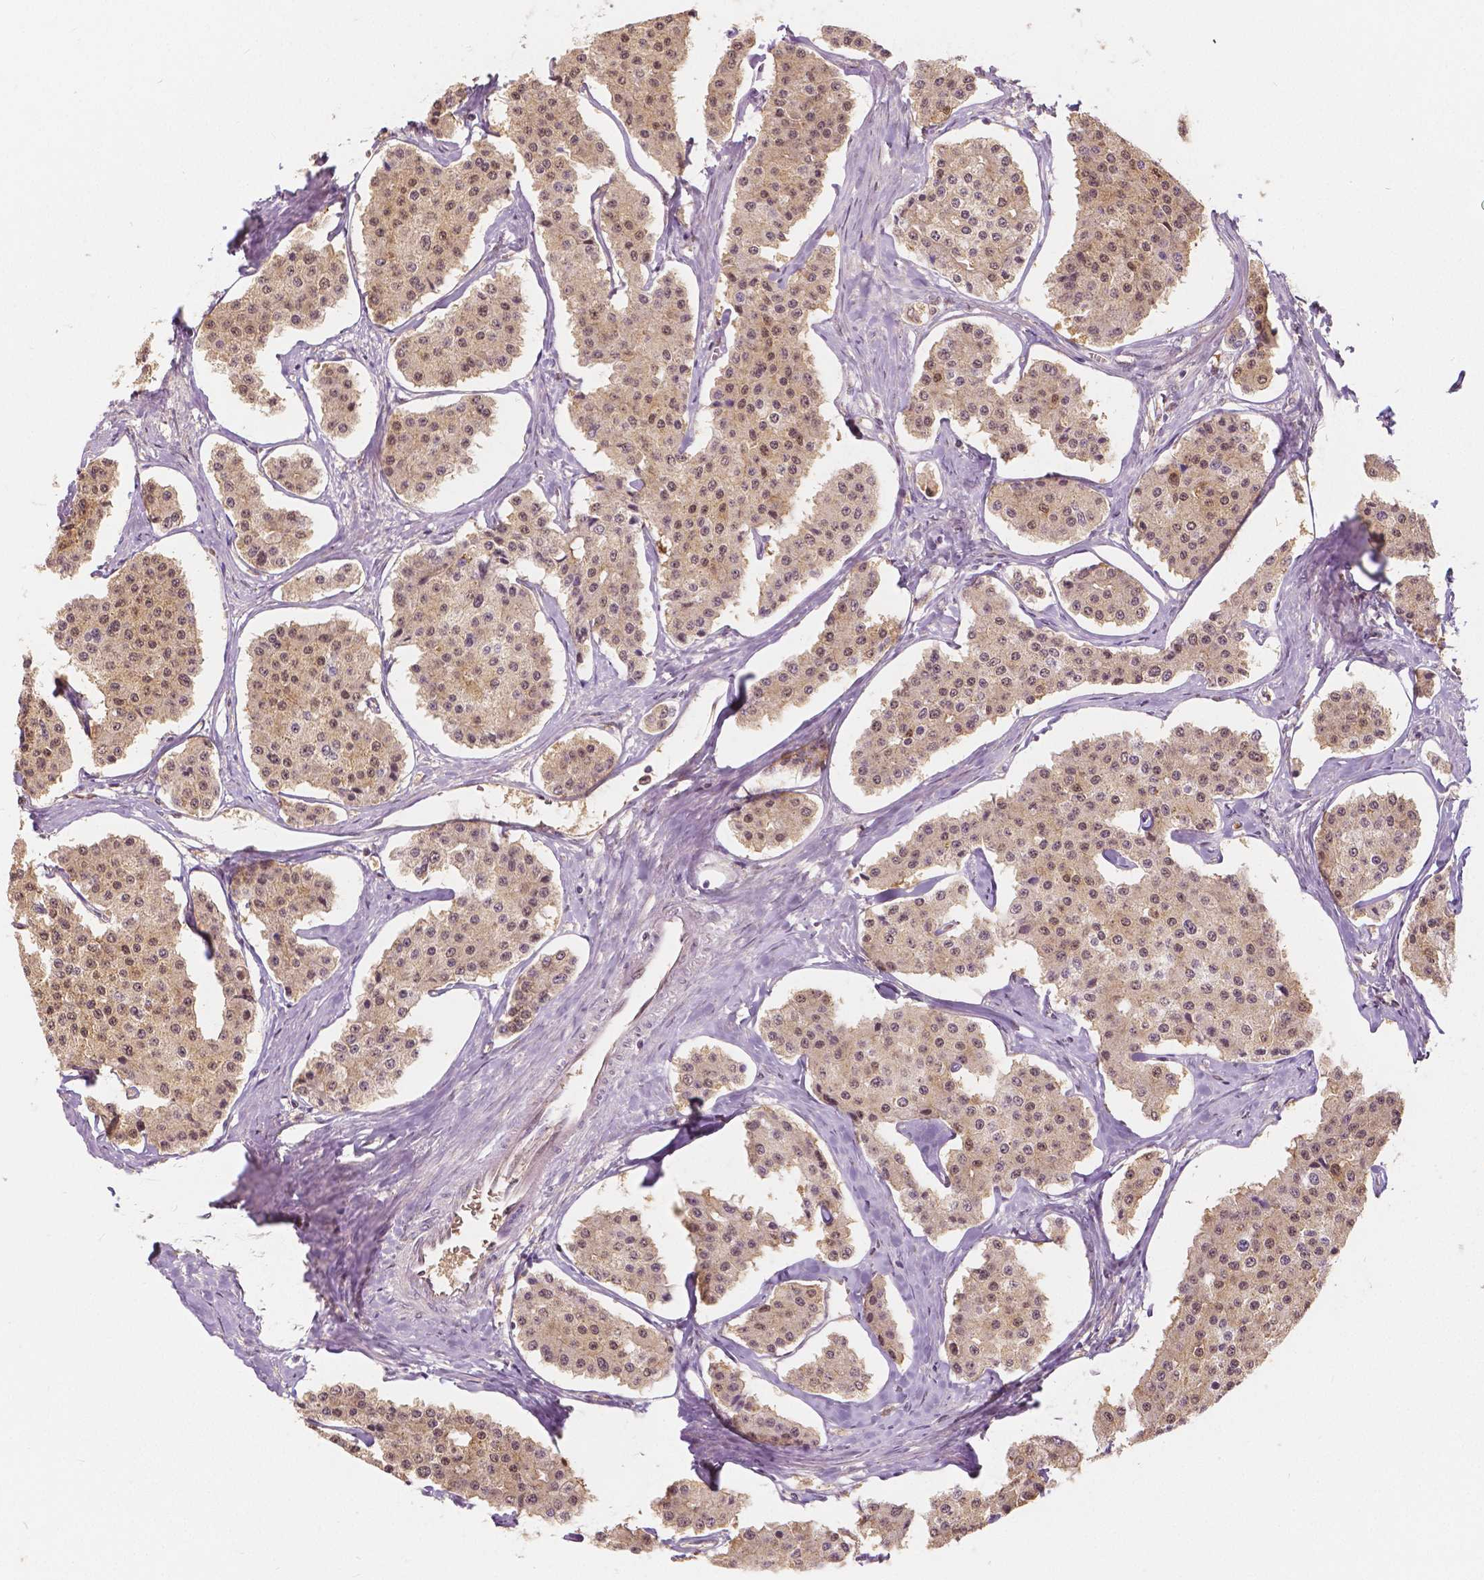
{"staining": {"intensity": "weak", "quantity": ">75%", "location": "cytoplasmic/membranous,nuclear"}, "tissue": "carcinoid", "cell_type": "Tumor cells", "image_type": "cancer", "snomed": [{"axis": "morphology", "description": "Carcinoid, malignant, NOS"}, {"axis": "topography", "description": "Small intestine"}], "caption": "Protein staining shows weak cytoplasmic/membranous and nuclear expression in about >75% of tumor cells in malignant carcinoid. (Stains: DAB (3,3'-diaminobenzidine) in brown, nuclei in blue, Microscopy: brightfield microscopy at high magnification).", "gene": "NAPRT", "patient": {"sex": "female", "age": 65}}